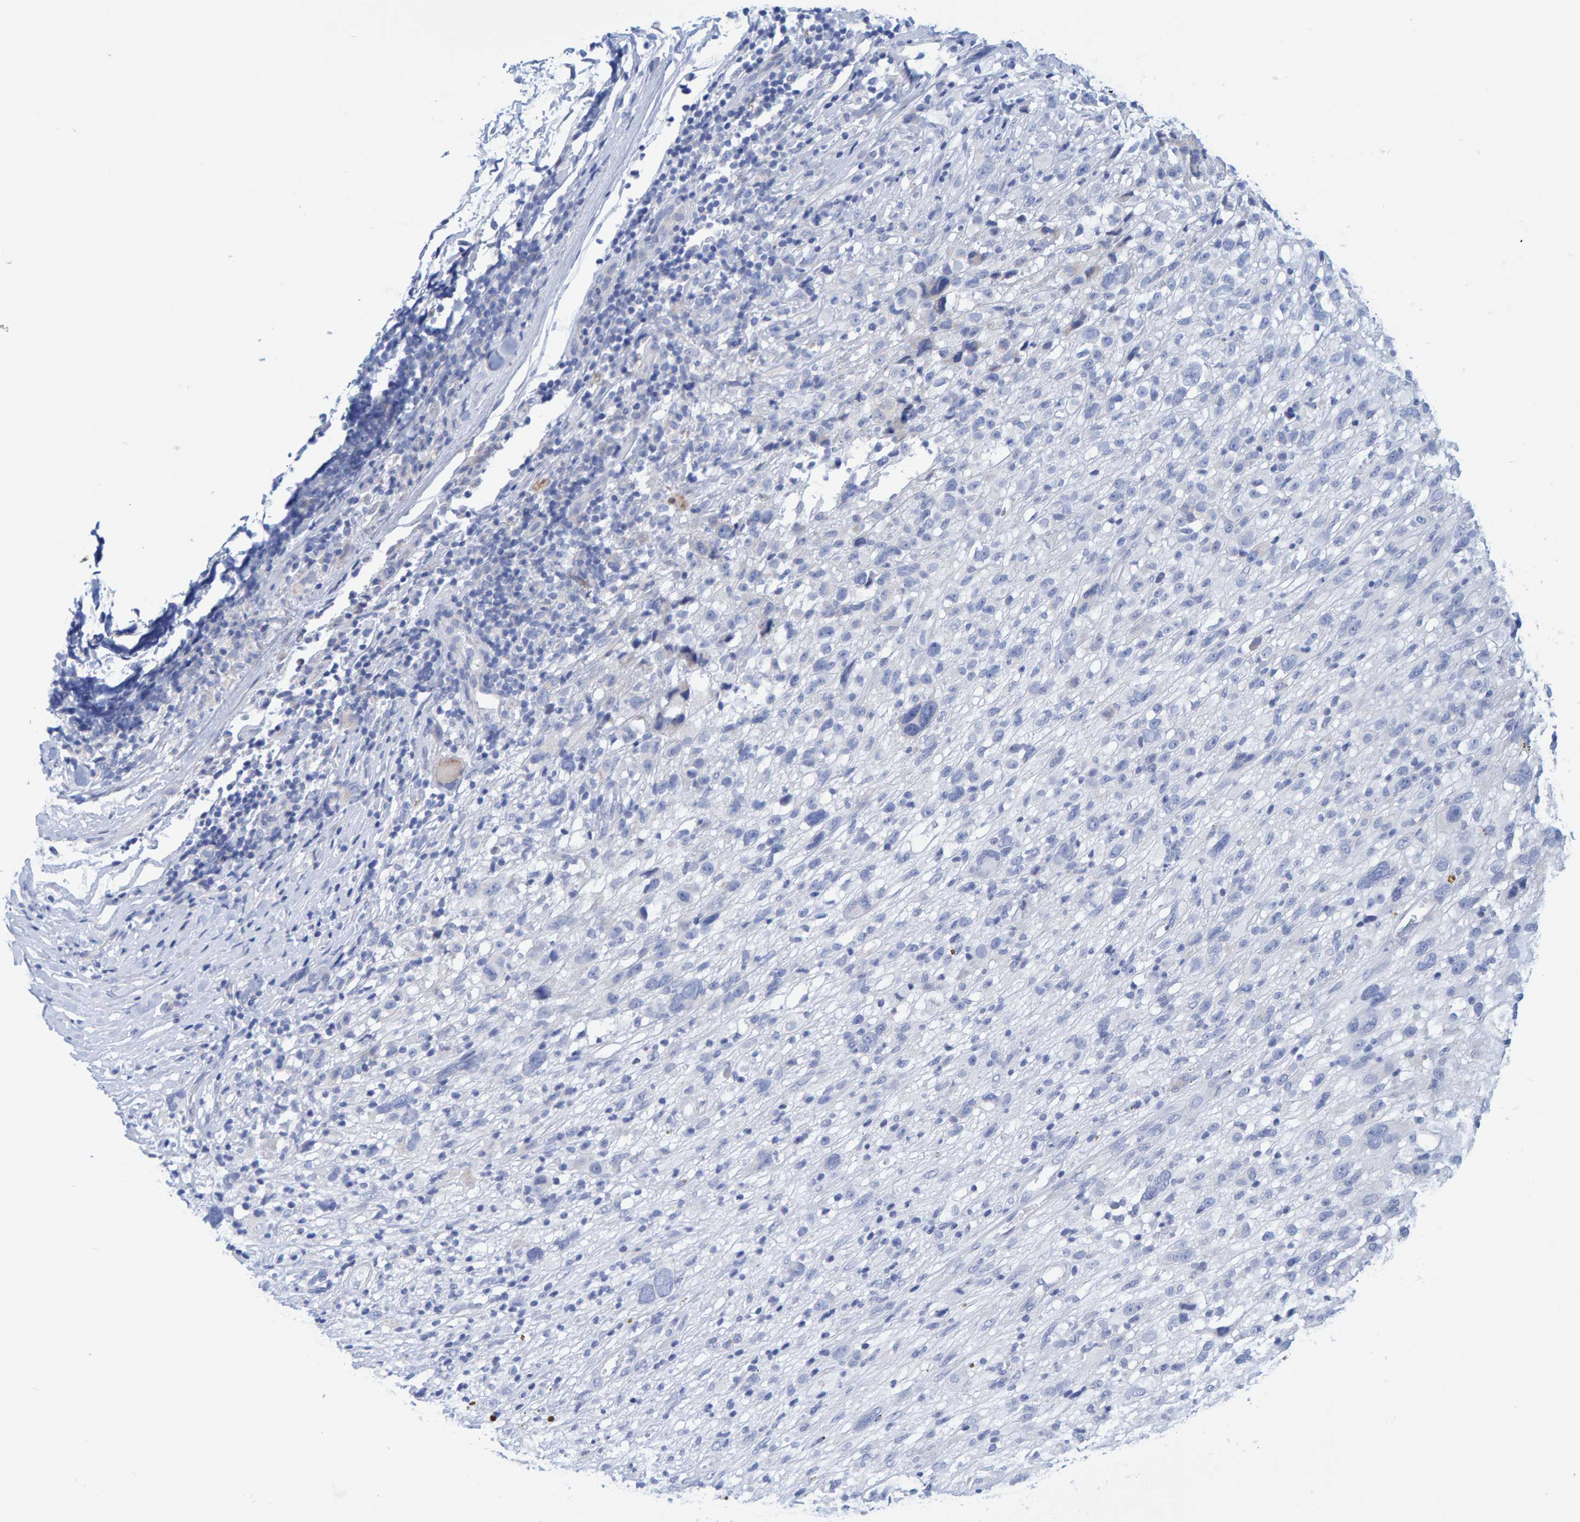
{"staining": {"intensity": "negative", "quantity": "none", "location": "none"}, "tissue": "melanoma", "cell_type": "Tumor cells", "image_type": "cancer", "snomed": [{"axis": "morphology", "description": "Malignant melanoma, NOS"}, {"axis": "topography", "description": "Skin"}], "caption": "Immunohistochemistry (IHC) histopathology image of neoplastic tissue: human malignant melanoma stained with DAB displays no significant protein expression in tumor cells.", "gene": "JAKMIP3", "patient": {"sex": "female", "age": 55}}